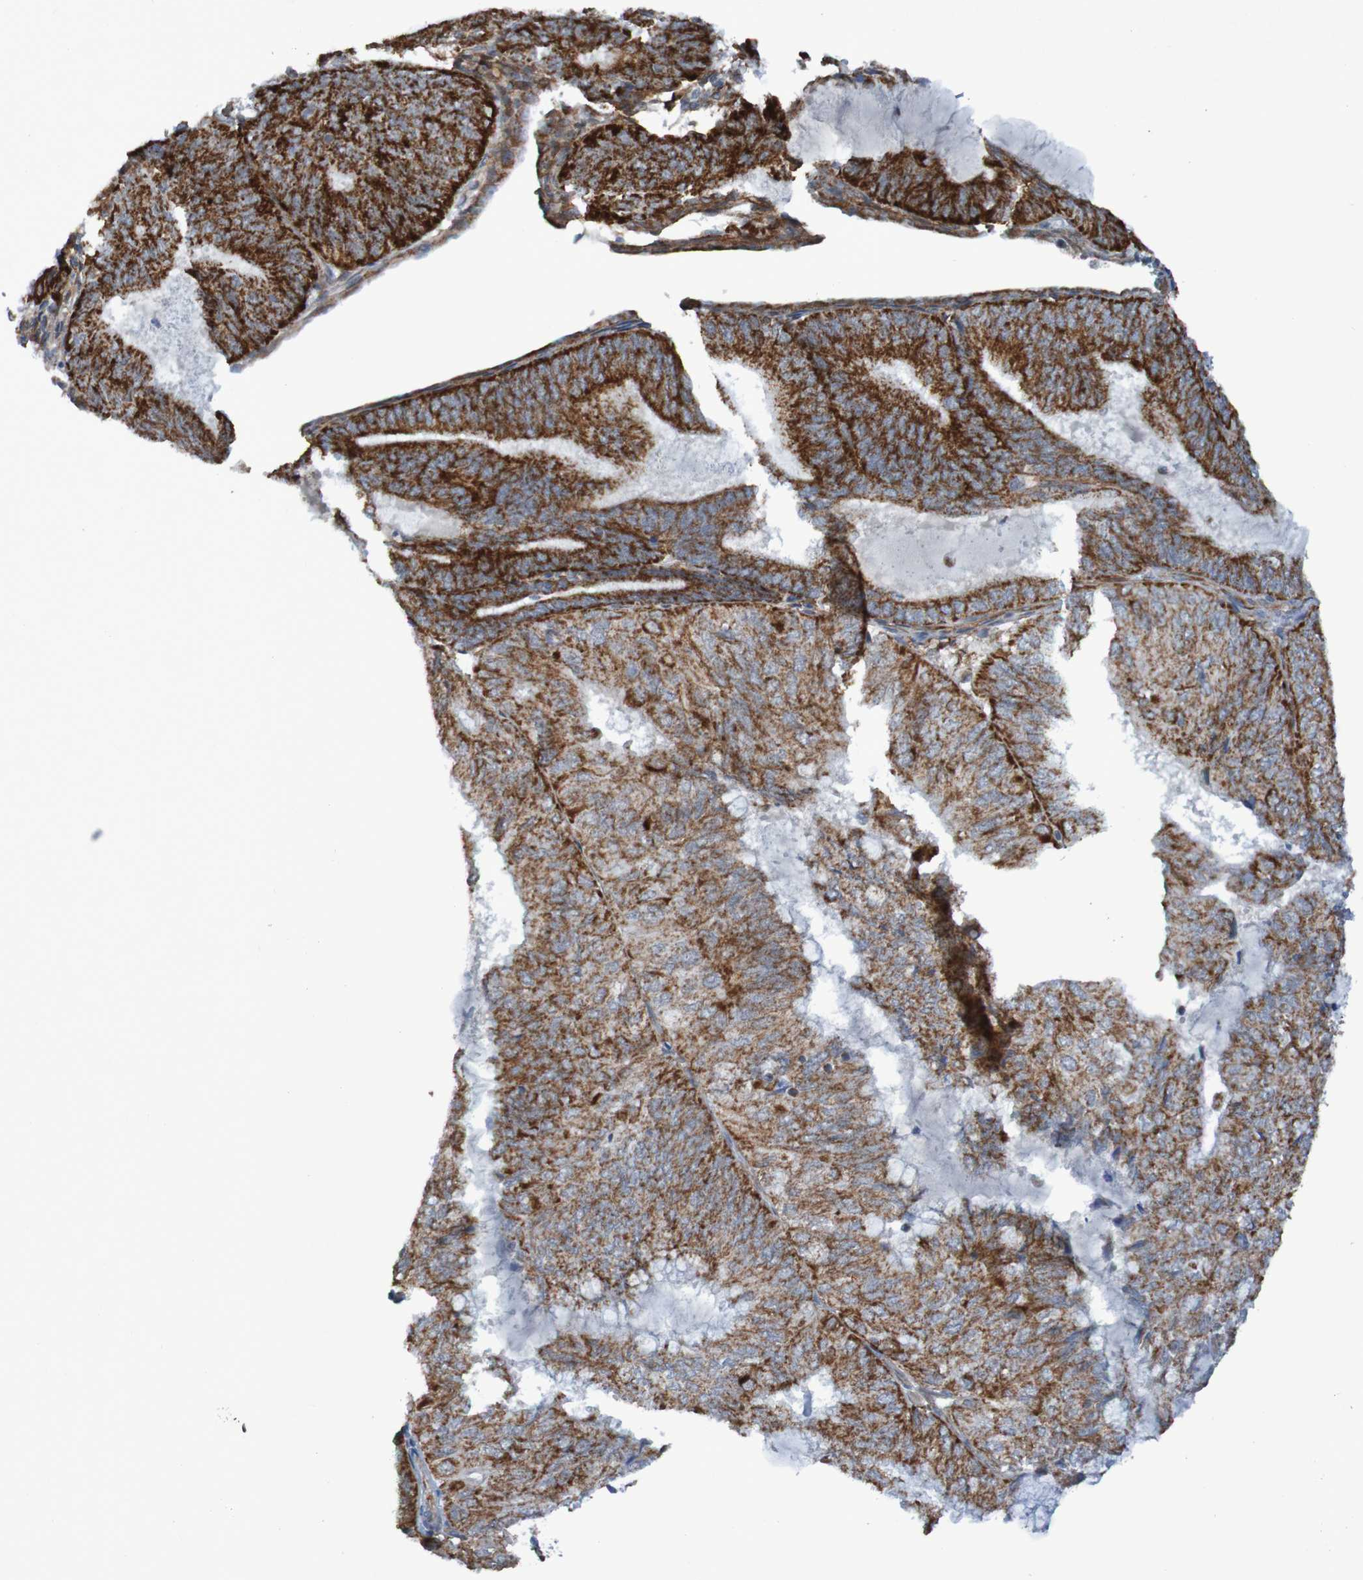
{"staining": {"intensity": "strong", "quantity": ">75%", "location": "cytoplasmic/membranous"}, "tissue": "endometrial cancer", "cell_type": "Tumor cells", "image_type": "cancer", "snomed": [{"axis": "morphology", "description": "Adenocarcinoma, NOS"}, {"axis": "topography", "description": "Endometrium"}], "caption": "There is high levels of strong cytoplasmic/membranous expression in tumor cells of endometrial cancer, as demonstrated by immunohistochemical staining (brown color).", "gene": "CCDC51", "patient": {"sex": "female", "age": 81}}